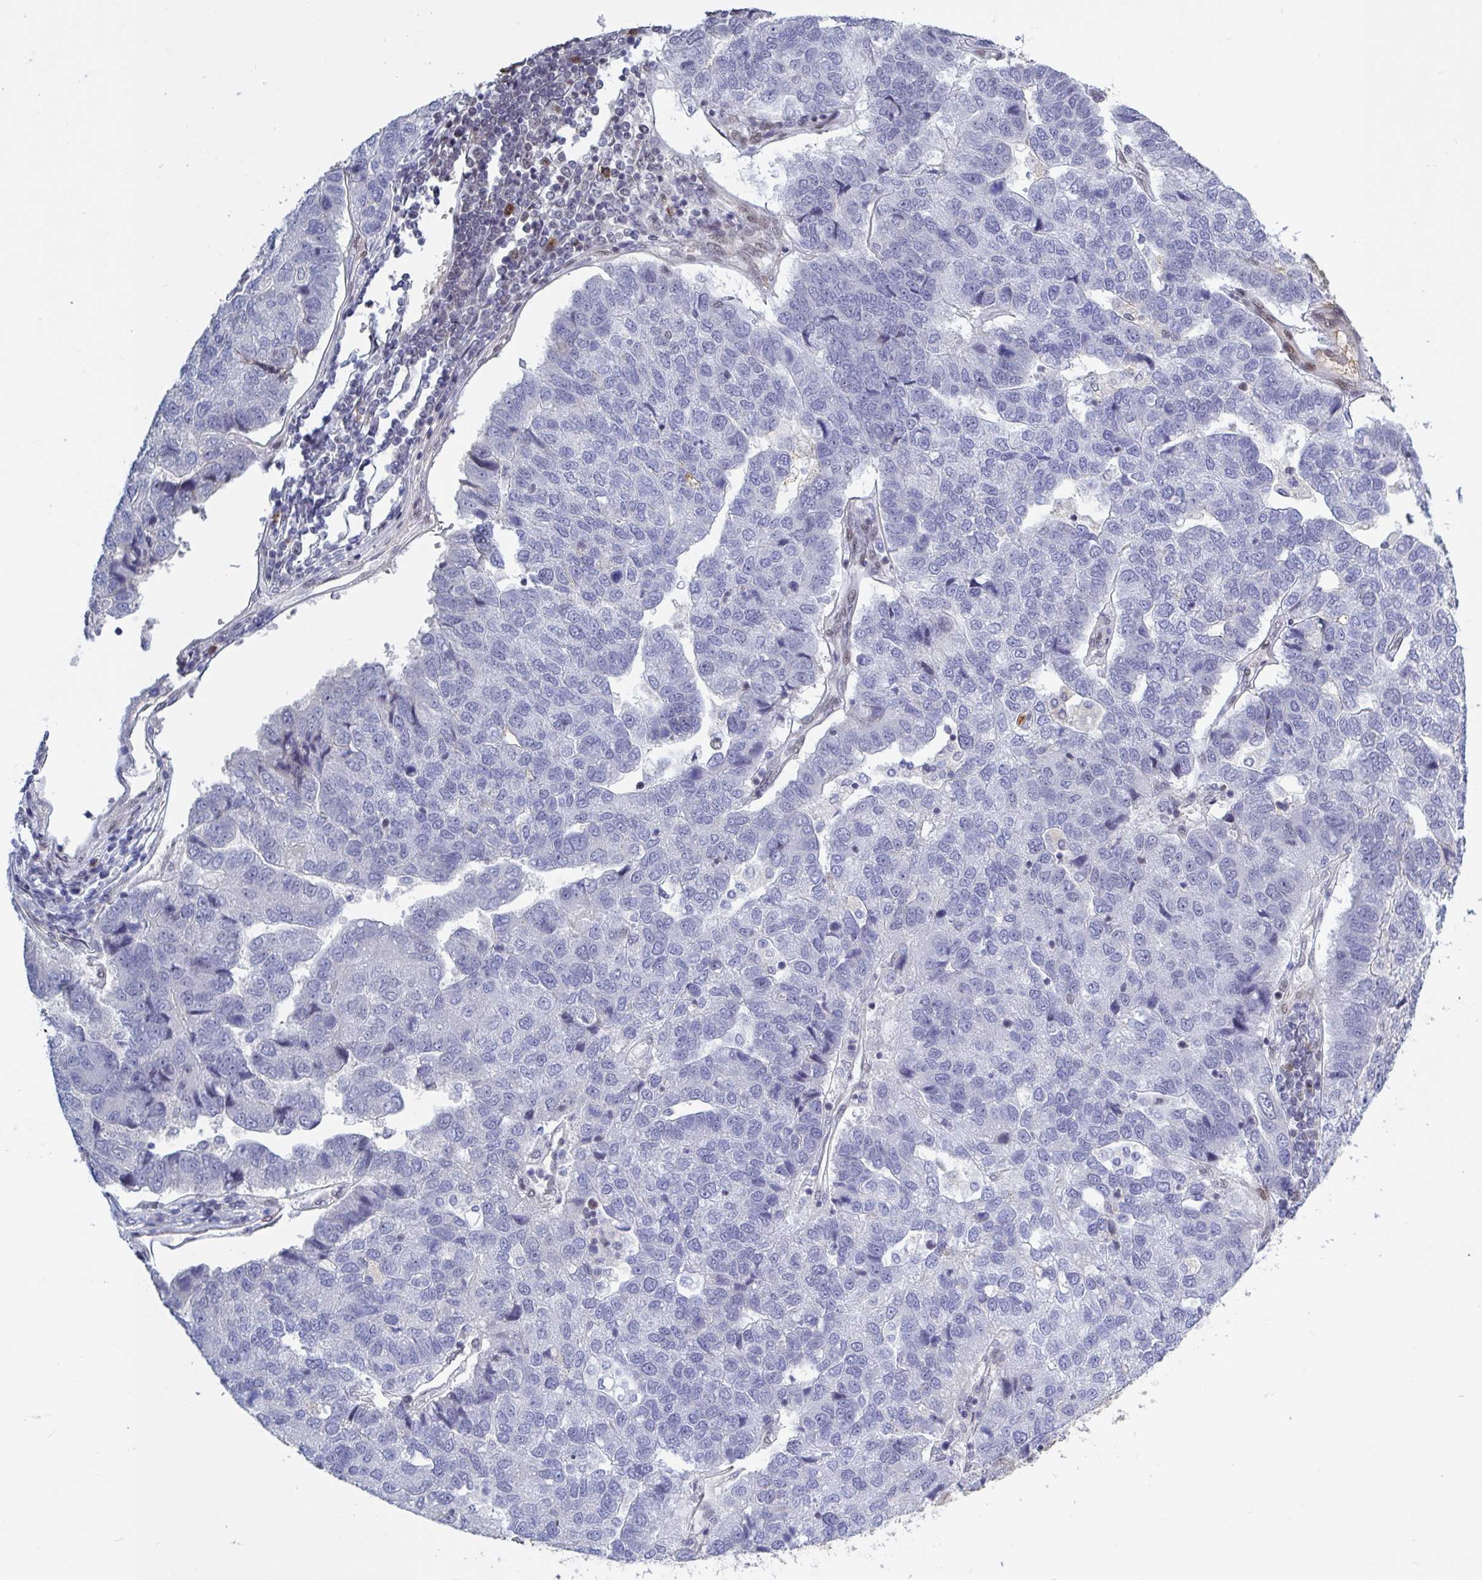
{"staining": {"intensity": "negative", "quantity": "none", "location": "none"}, "tissue": "pancreatic cancer", "cell_type": "Tumor cells", "image_type": "cancer", "snomed": [{"axis": "morphology", "description": "Adenocarcinoma, NOS"}, {"axis": "topography", "description": "Pancreas"}], "caption": "Tumor cells show no significant staining in adenocarcinoma (pancreatic).", "gene": "BCL7B", "patient": {"sex": "female", "age": 61}}